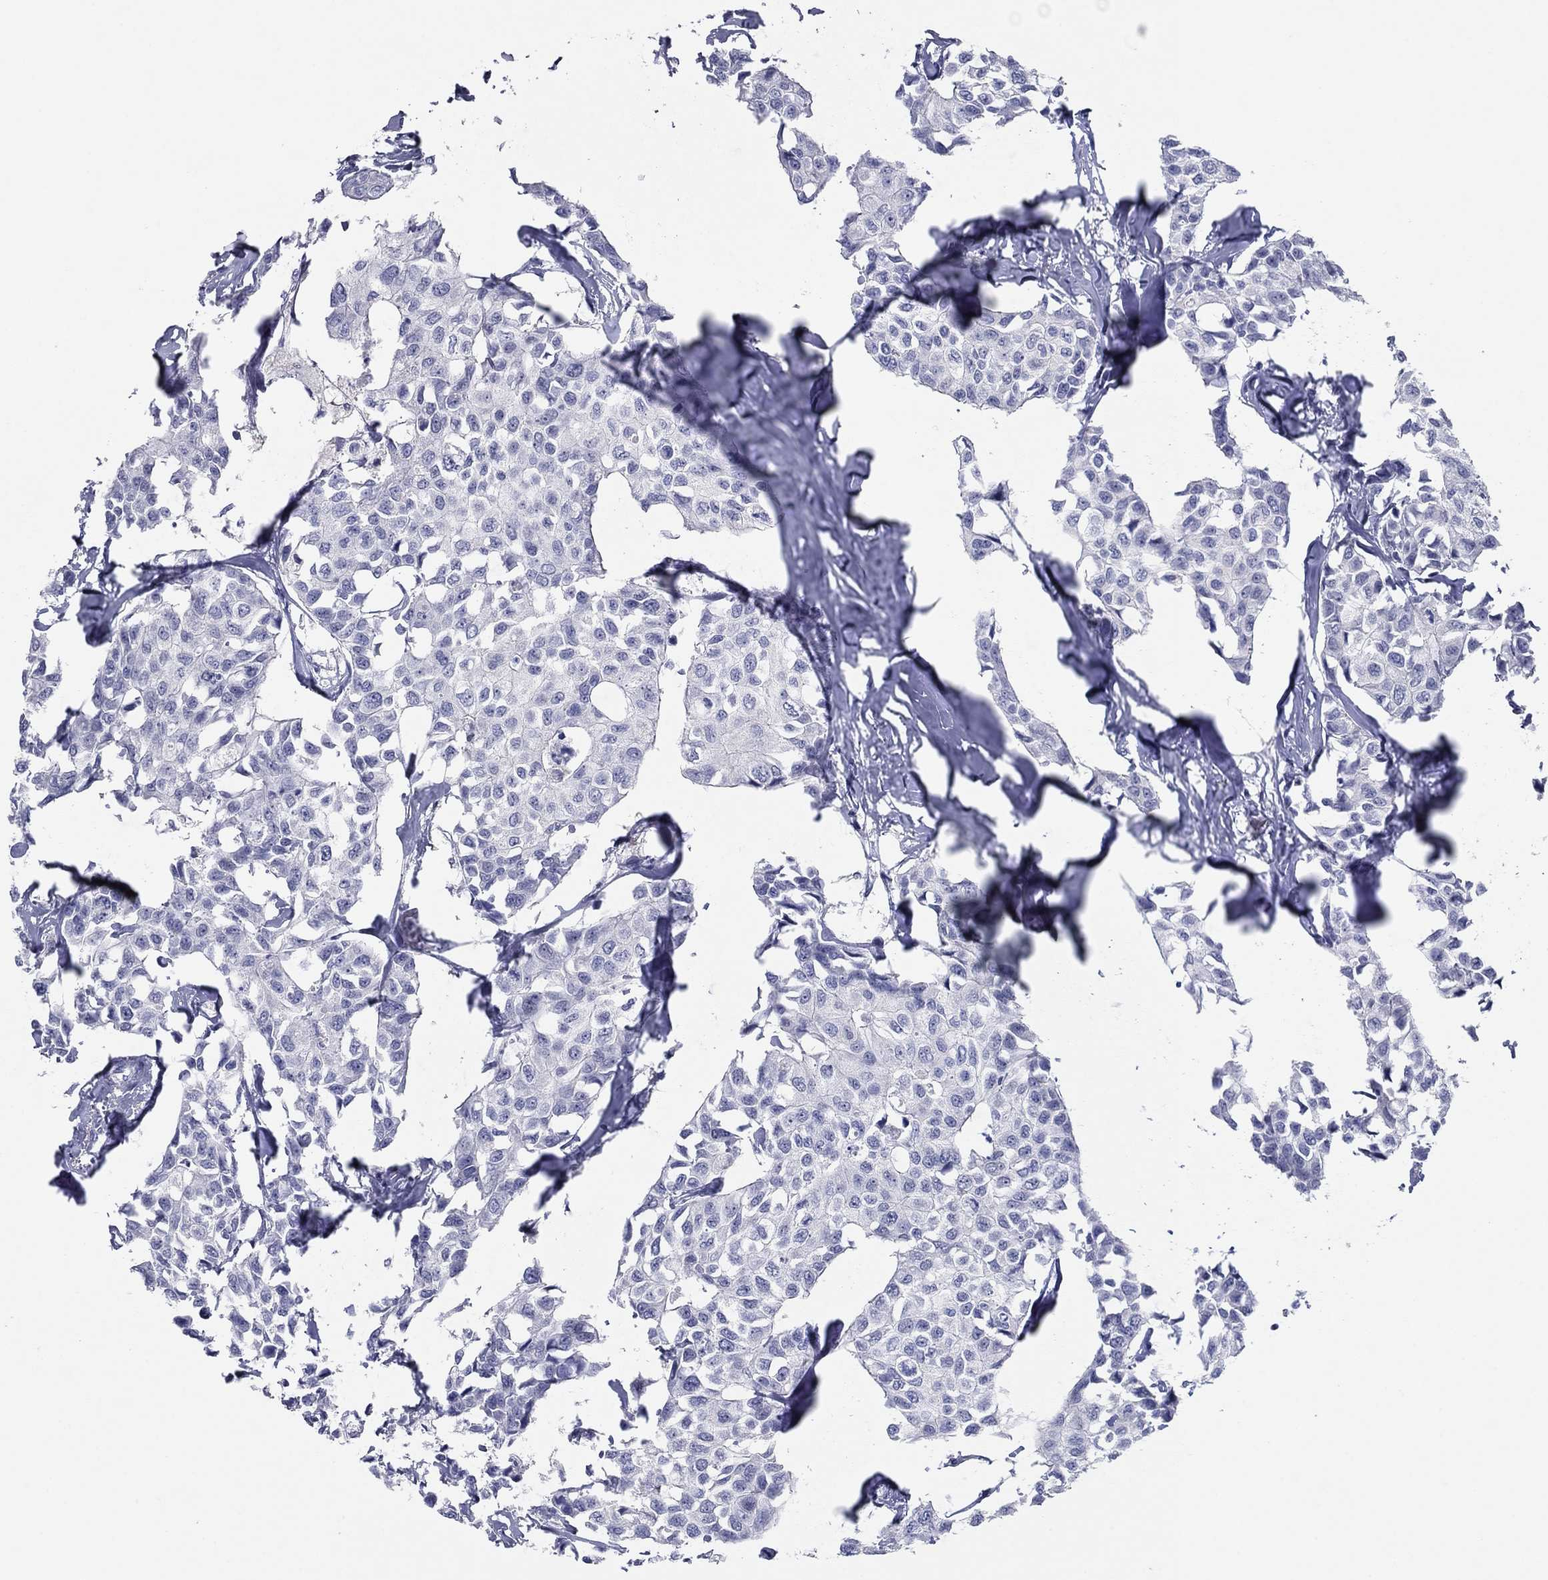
{"staining": {"intensity": "negative", "quantity": "none", "location": "none"}, "tissue": "breast cancer", "cell_type": "Tumor cells", "image_type": "cancer", "snomed": [{"axis": "morphology", "description": "Duct carcinoma"}, {"axis": "topography", "description": "Breast"}], "caption": "Immunohistochemistry image of neoplastic tissue: human breast cancer stained with DAB exhibits no significant protein positivity in tumor cells.", "gene": "ITGAE", "patient": {"sex": "female", "age": 80}}